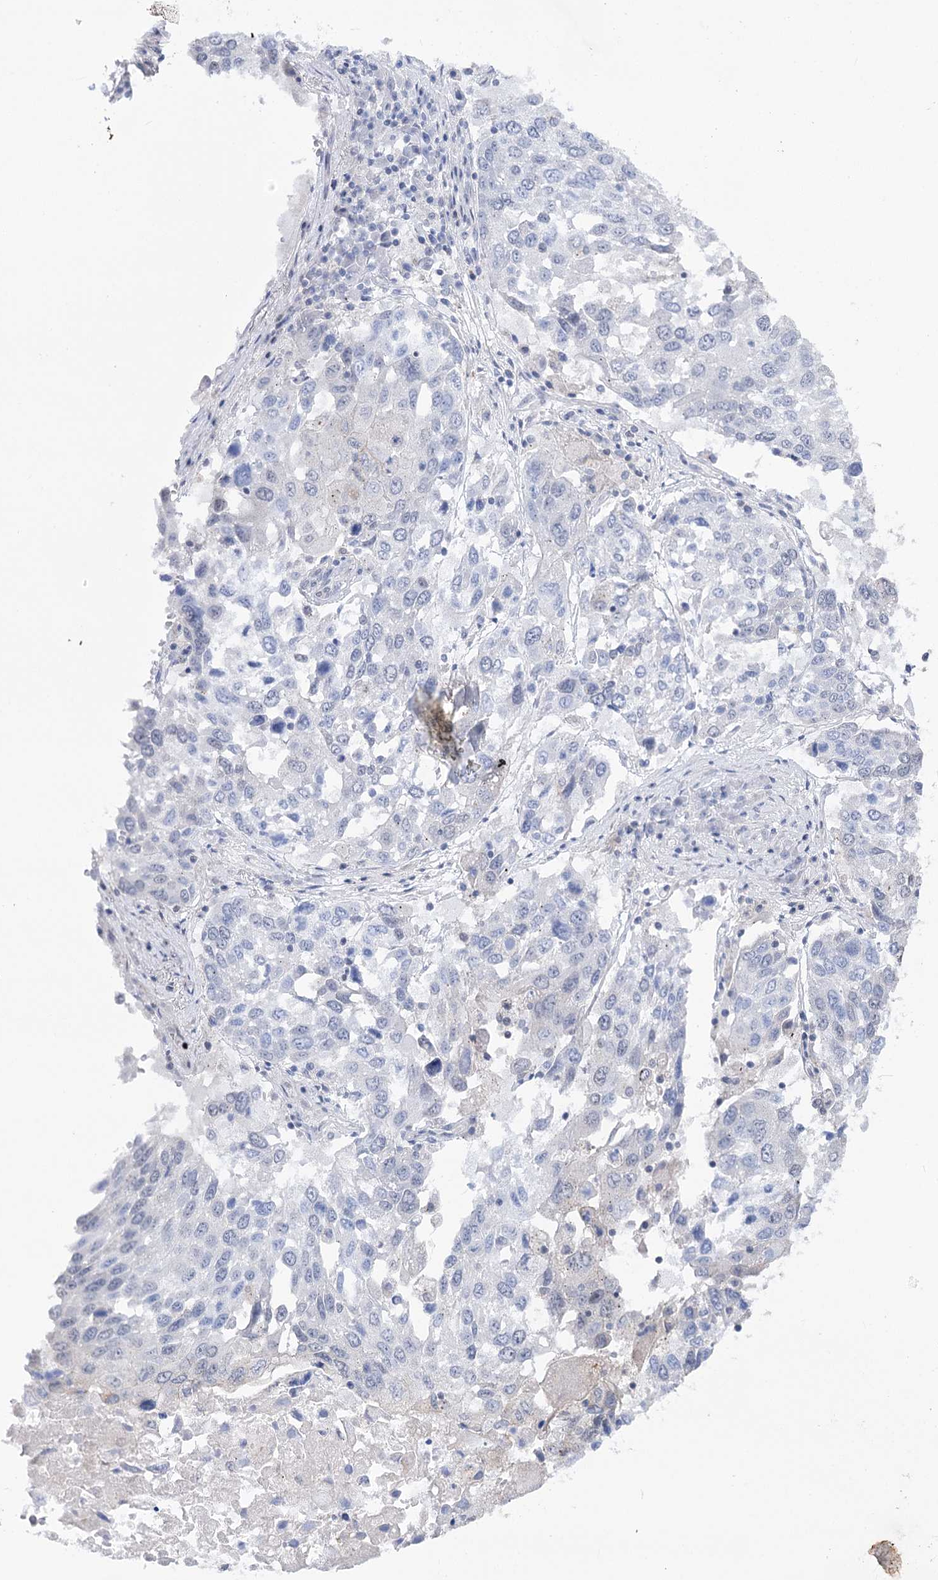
{"staining": {"intensity": "negative", "quantity": "none", "location": "none"}, "tissue": "lung cancer", "cell_type": "Tumor cells", "image_type": "cancer", "snomed": [{"axis": "morphology", "description": "Squamous cell carcinoma, NOS"}, {"axis": "topography", "description": "Lung"}], "caption": "The micrograph reveals no significant expression in tumor cells of lung squamous cell carcinoma.", "gene": "ATP10B", "patient": {"sex": "male", "age": 65}}